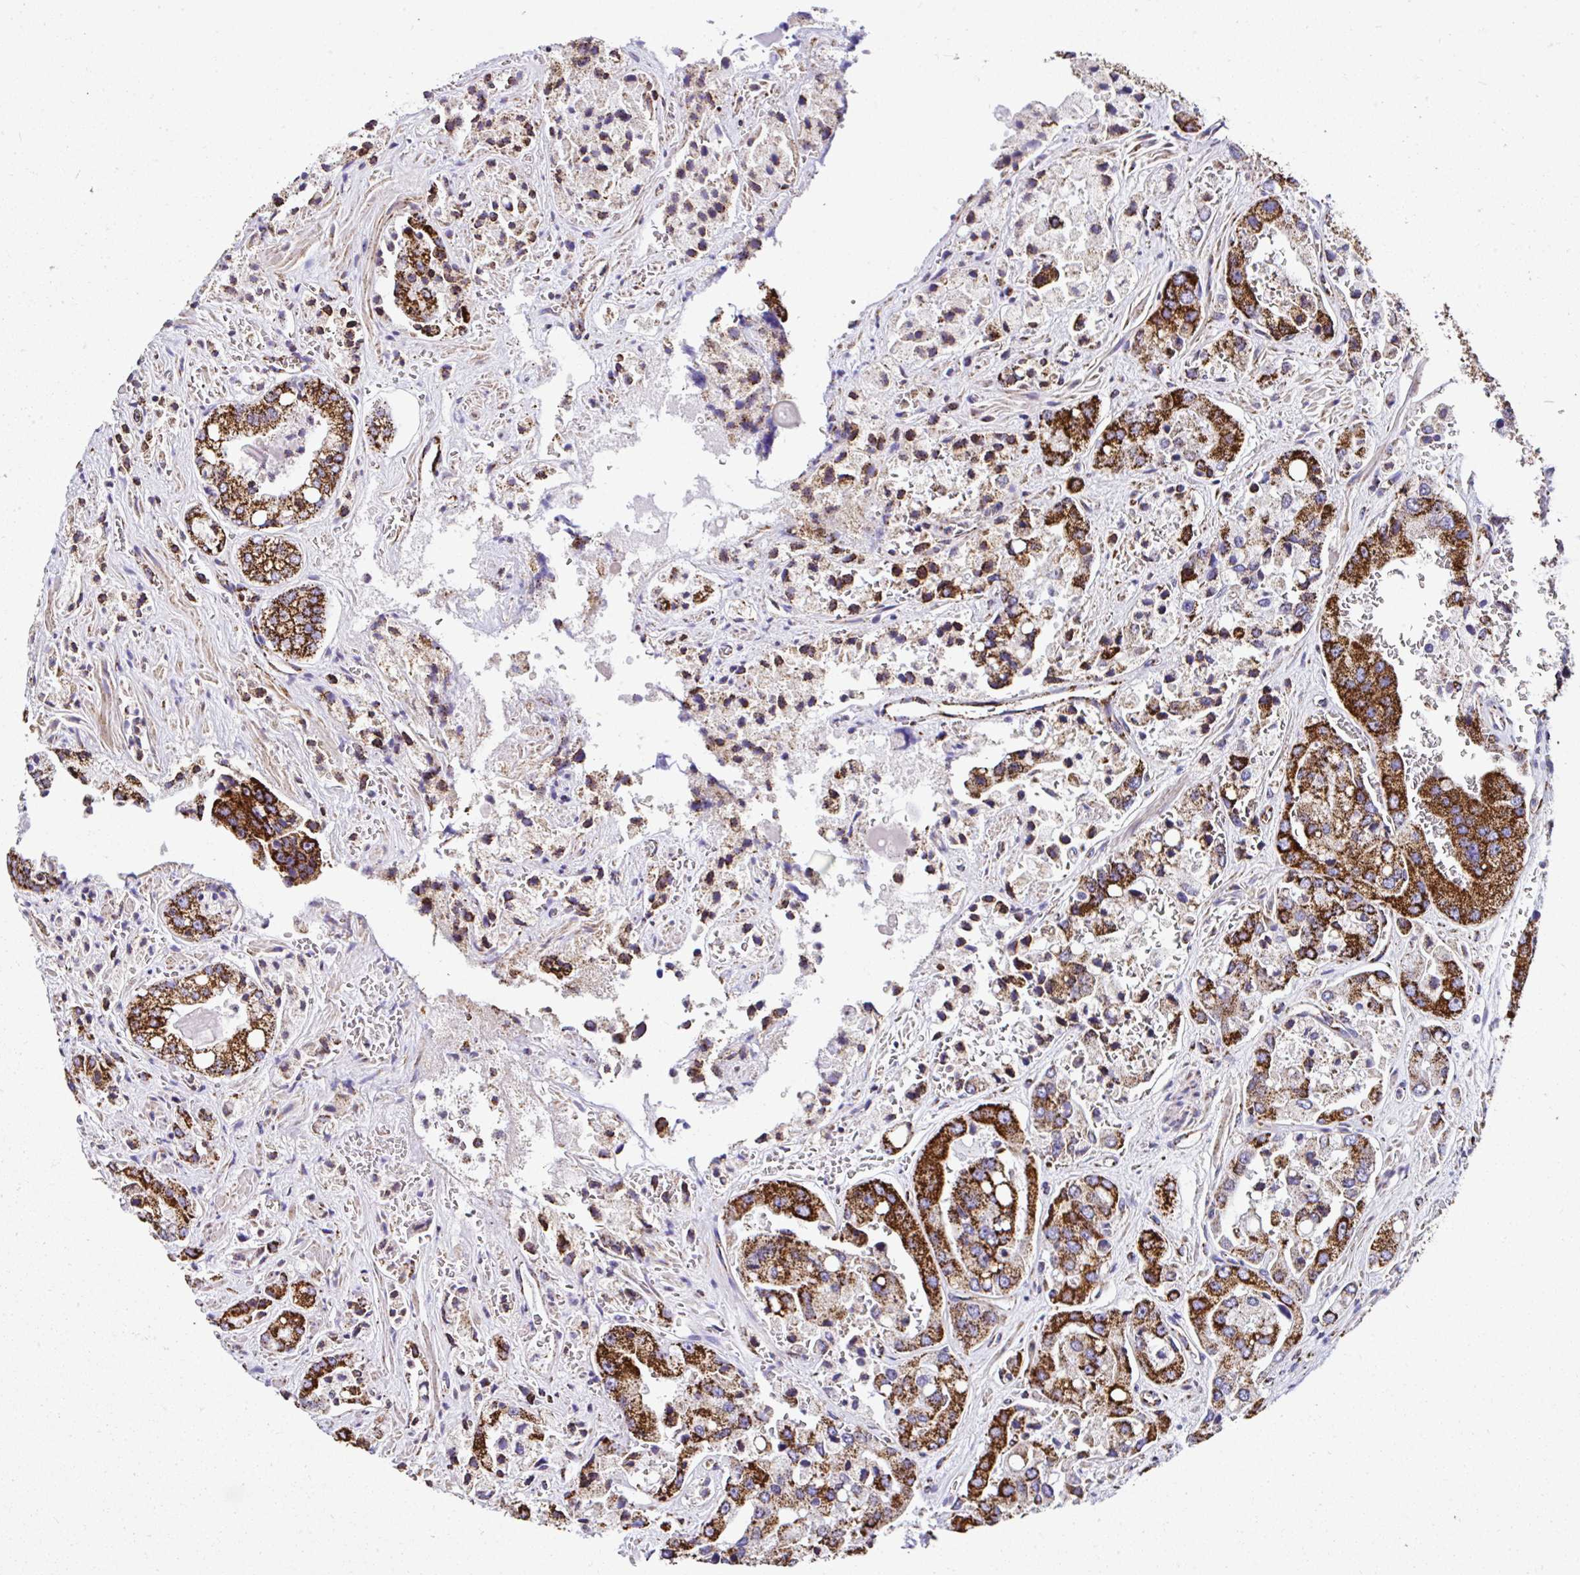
{"staining": {"intensity": "strong", "quantity": ">75%", "location": "cytoplasmic/membranous"}, "tissue": "prostate cancer", "cell_type": "Tumor cells", "image_type": "cancer", "snomed": [{"axis": "morphology", "description": "Normal tissue, NOS"}, {"axis": "morphology", "description": "Adenocarcinoma, High grade"}, {"axis": "topography", "description": "Prostate"}, {"axis": "topography", "description": "Peripheral nerve tissue"}], "caption": "High-magnification brightfield microscopy of prostate cancer stained with DAB (brown) and counterstained with hematoxylin (blue). tumor cells exhibit strong cytoplasmic/membranous positivity is present in about>75% of cells.", "gene": "ANKRD33B", "patient": {"sex": "male", "age": 68}}